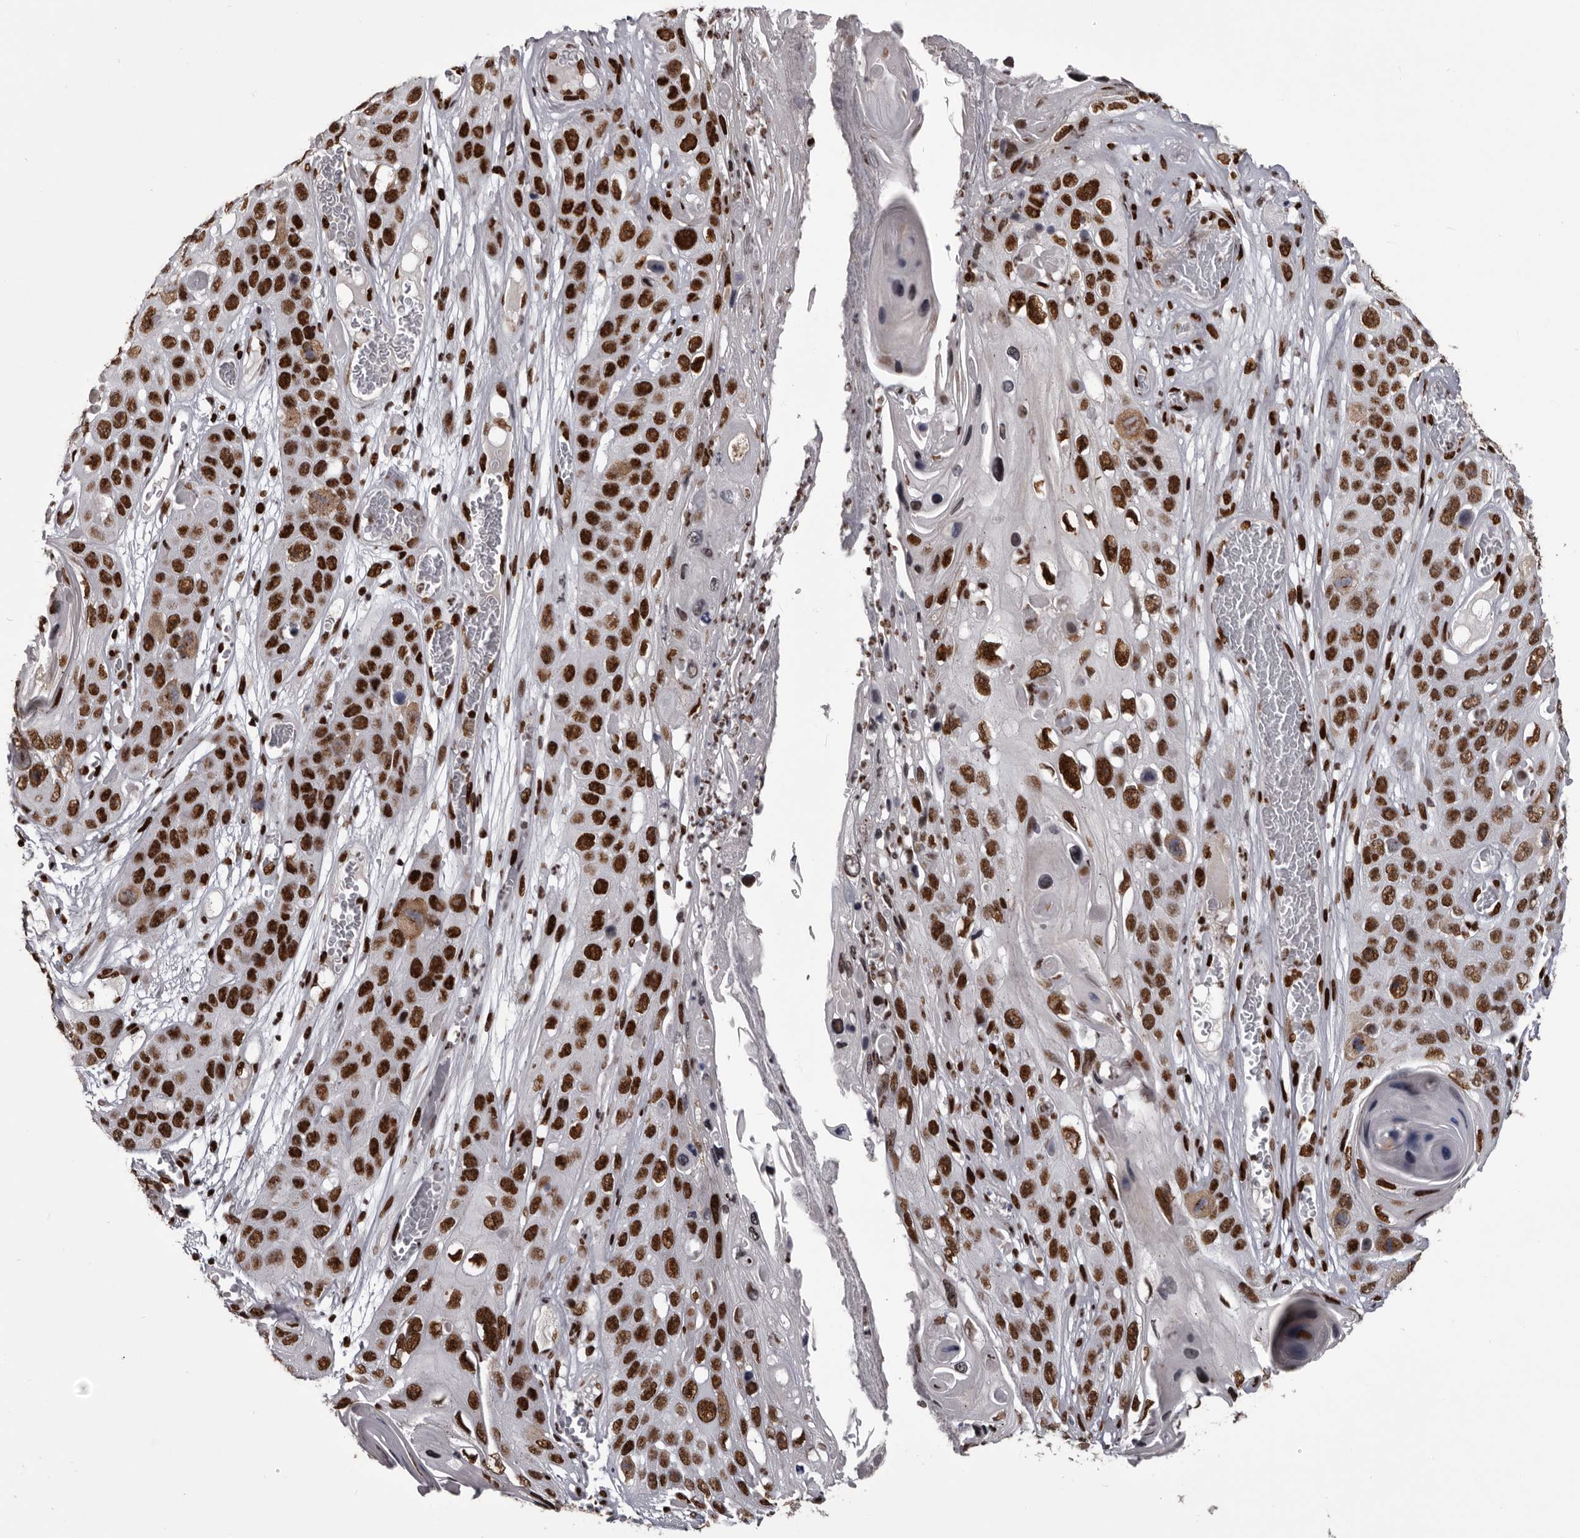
{"staining": {"intensity": "strong", "quantity": ">75%", "location": "nuclear"}, "tissue": "skin cancer", "cell_type": "Tumor cells", "image_type": "cancer", "snomed": [{"axis": "morphology", "description": "Squamous cell carcinoma, NOS"}, {"axis": "topography", "description": "Skin"}], "caption": "Skin cancer stained with a brown dye shows strong nuclear positive positivity in about >75% of tumor cells.", "gene": "NUMA1", "patient": {"sex": "male", "age": 55}}